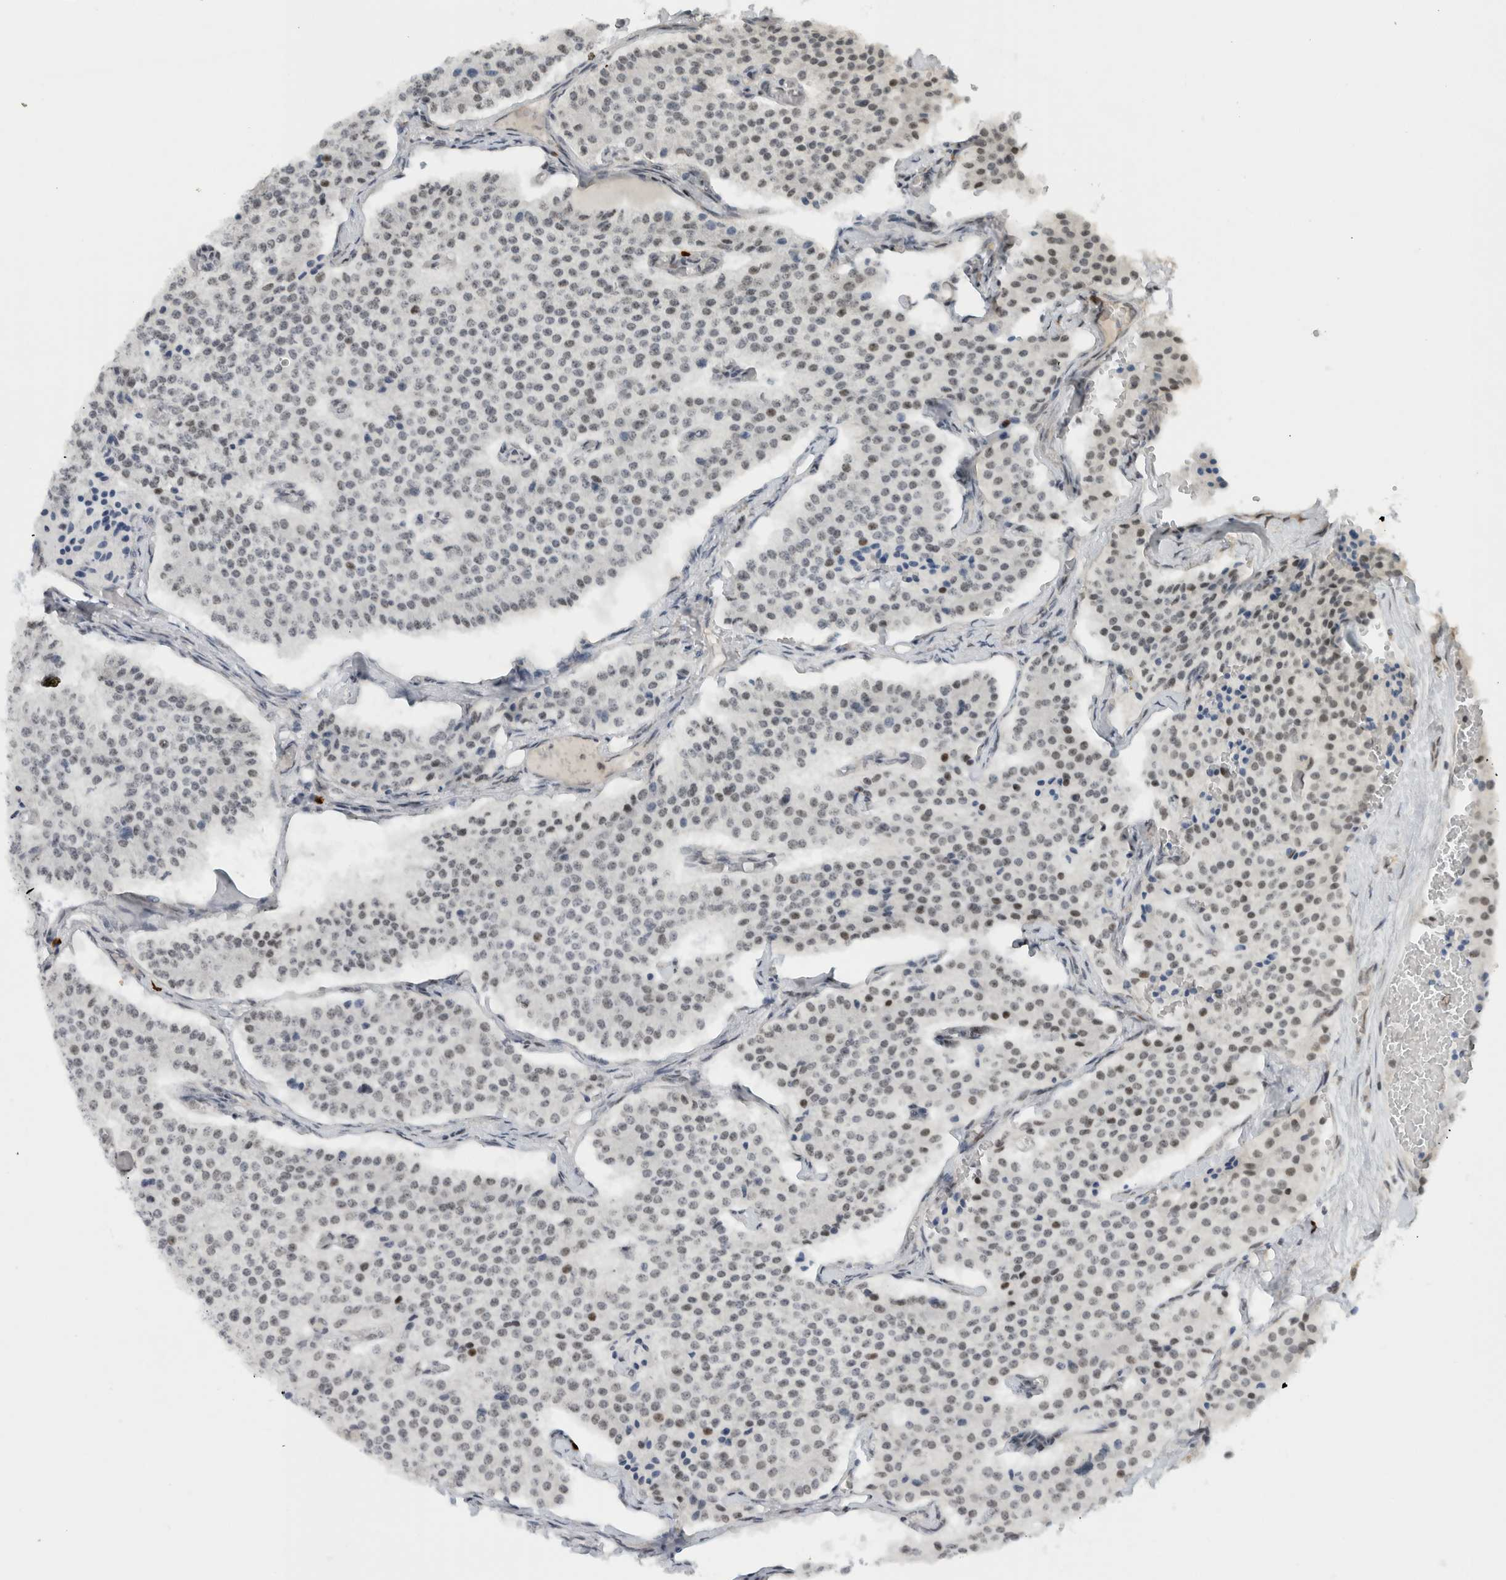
{"staining": {"intensity": "weak", "quantity": "<25%", "location": "nuclear"}, "tissue": "carcinoid", "cell_type": "Tumor cells", "image_type": "cancer", "snomed": [{"axis": "morphology", "description": "Carcinoid, malignant, NOS"}, {"axis": "topography", "description": "Colon"}], "caption": "Tumor cells show no significant staining in carcinoid. The staining was performed using DAB (3,3'-diaminobenzidine) to visualize the protein expression in brown, while the nuclei were stained in blue with hematoxylin (Magnification: 20x).", "gene": "HNRNPR", "patient": {"sex": "female", "age": 52}}